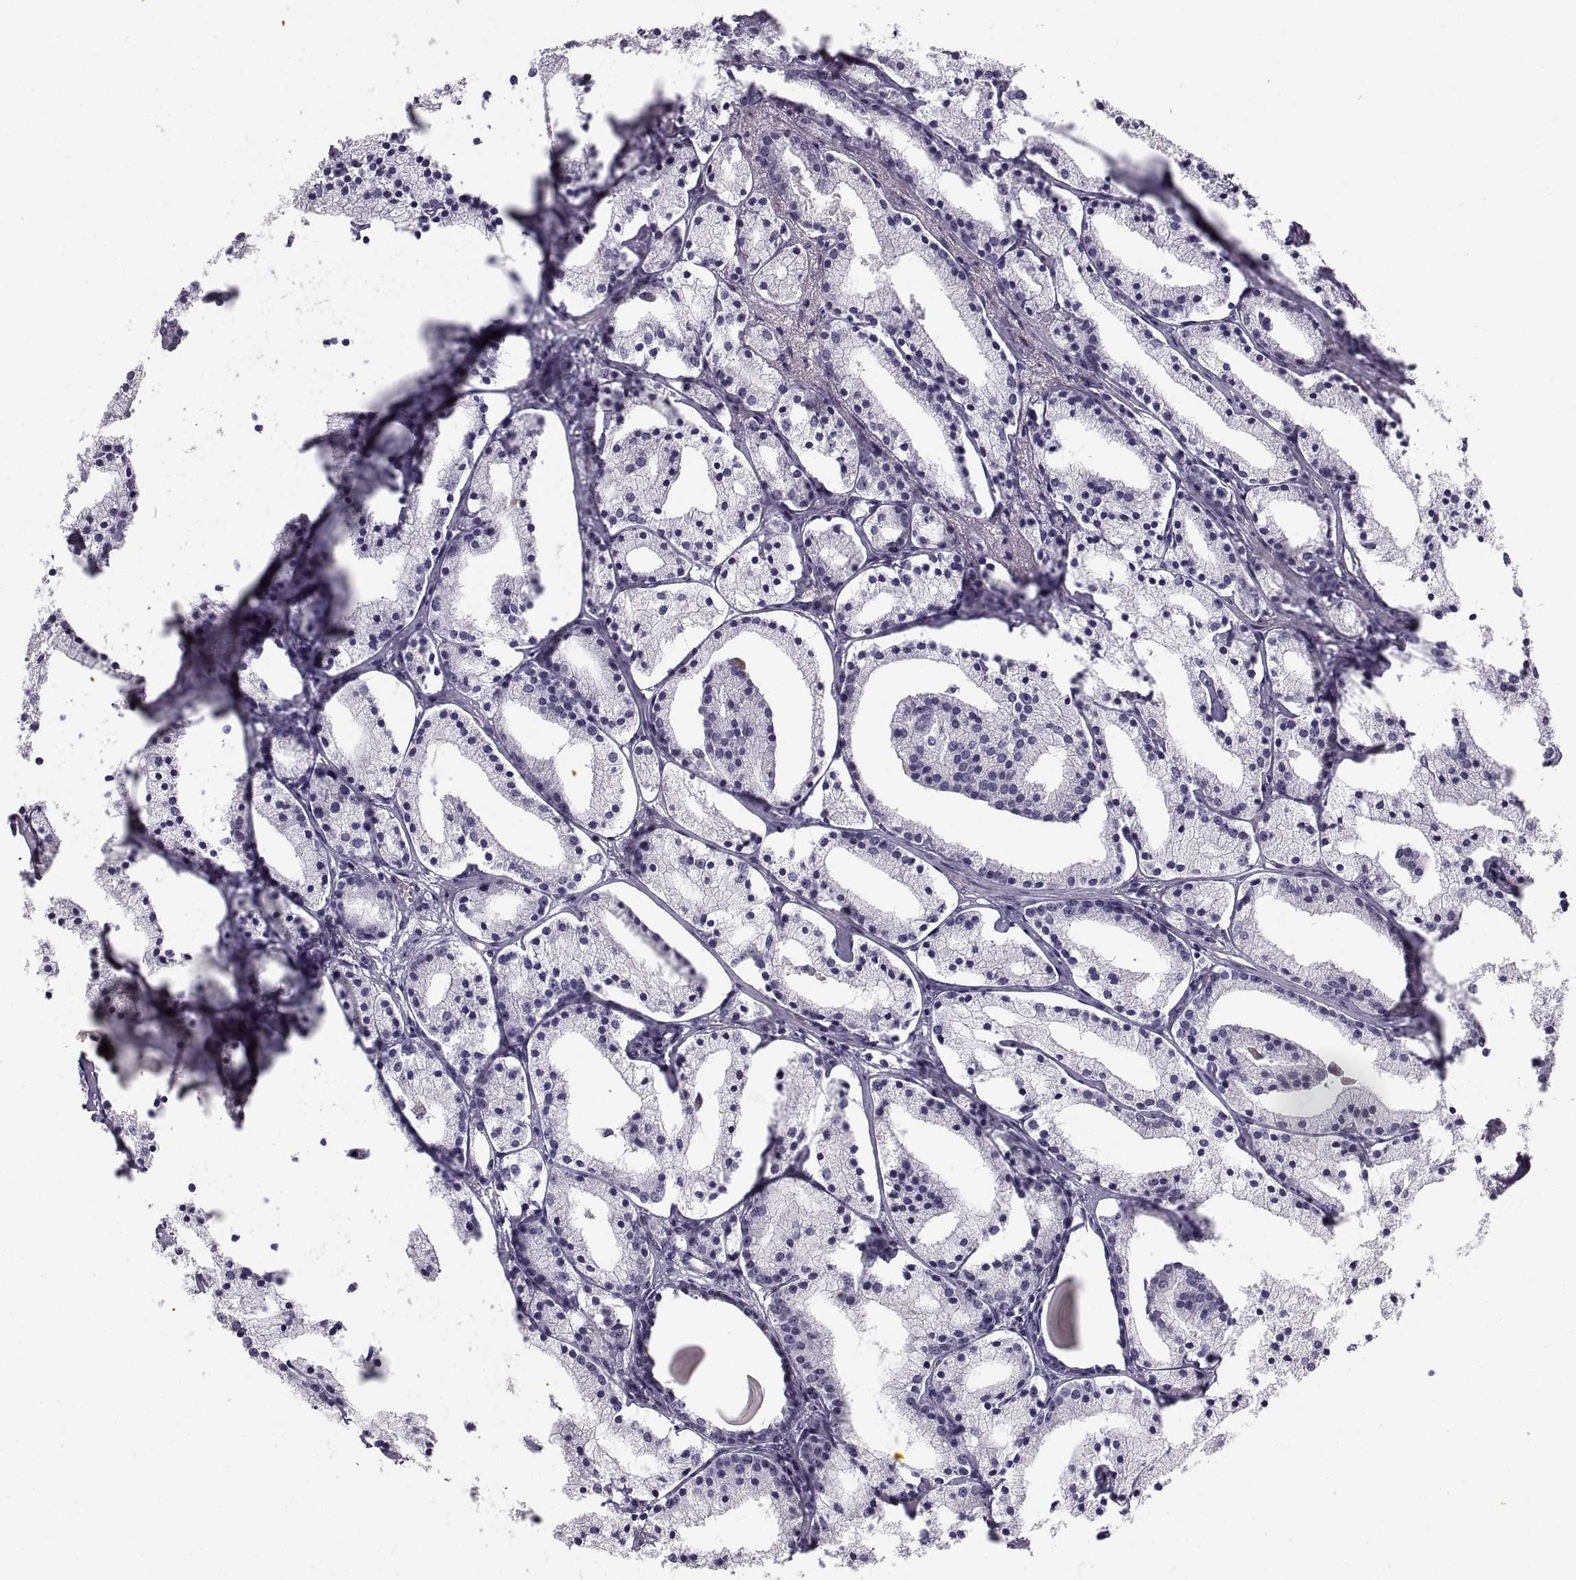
{"staining": {"intensity": "negative", "quantity": "none", "location": "none"}, "tissue": "prostate cancer", "cell_type": "Tumor cells", "image_type": "cancer", "snomed": [{"axis": "morphology", "description": "Adenocarcinoma, NOS"}, {"axis": "topography", "description": "Prostate"}], "caption": "Immunohistochemical staining of human prostate cancer (adenocarcinoma) shows no significant expression in tumor cells.", "gene": "ZNF185", "patient": {"sex": "male", "age": 69}}